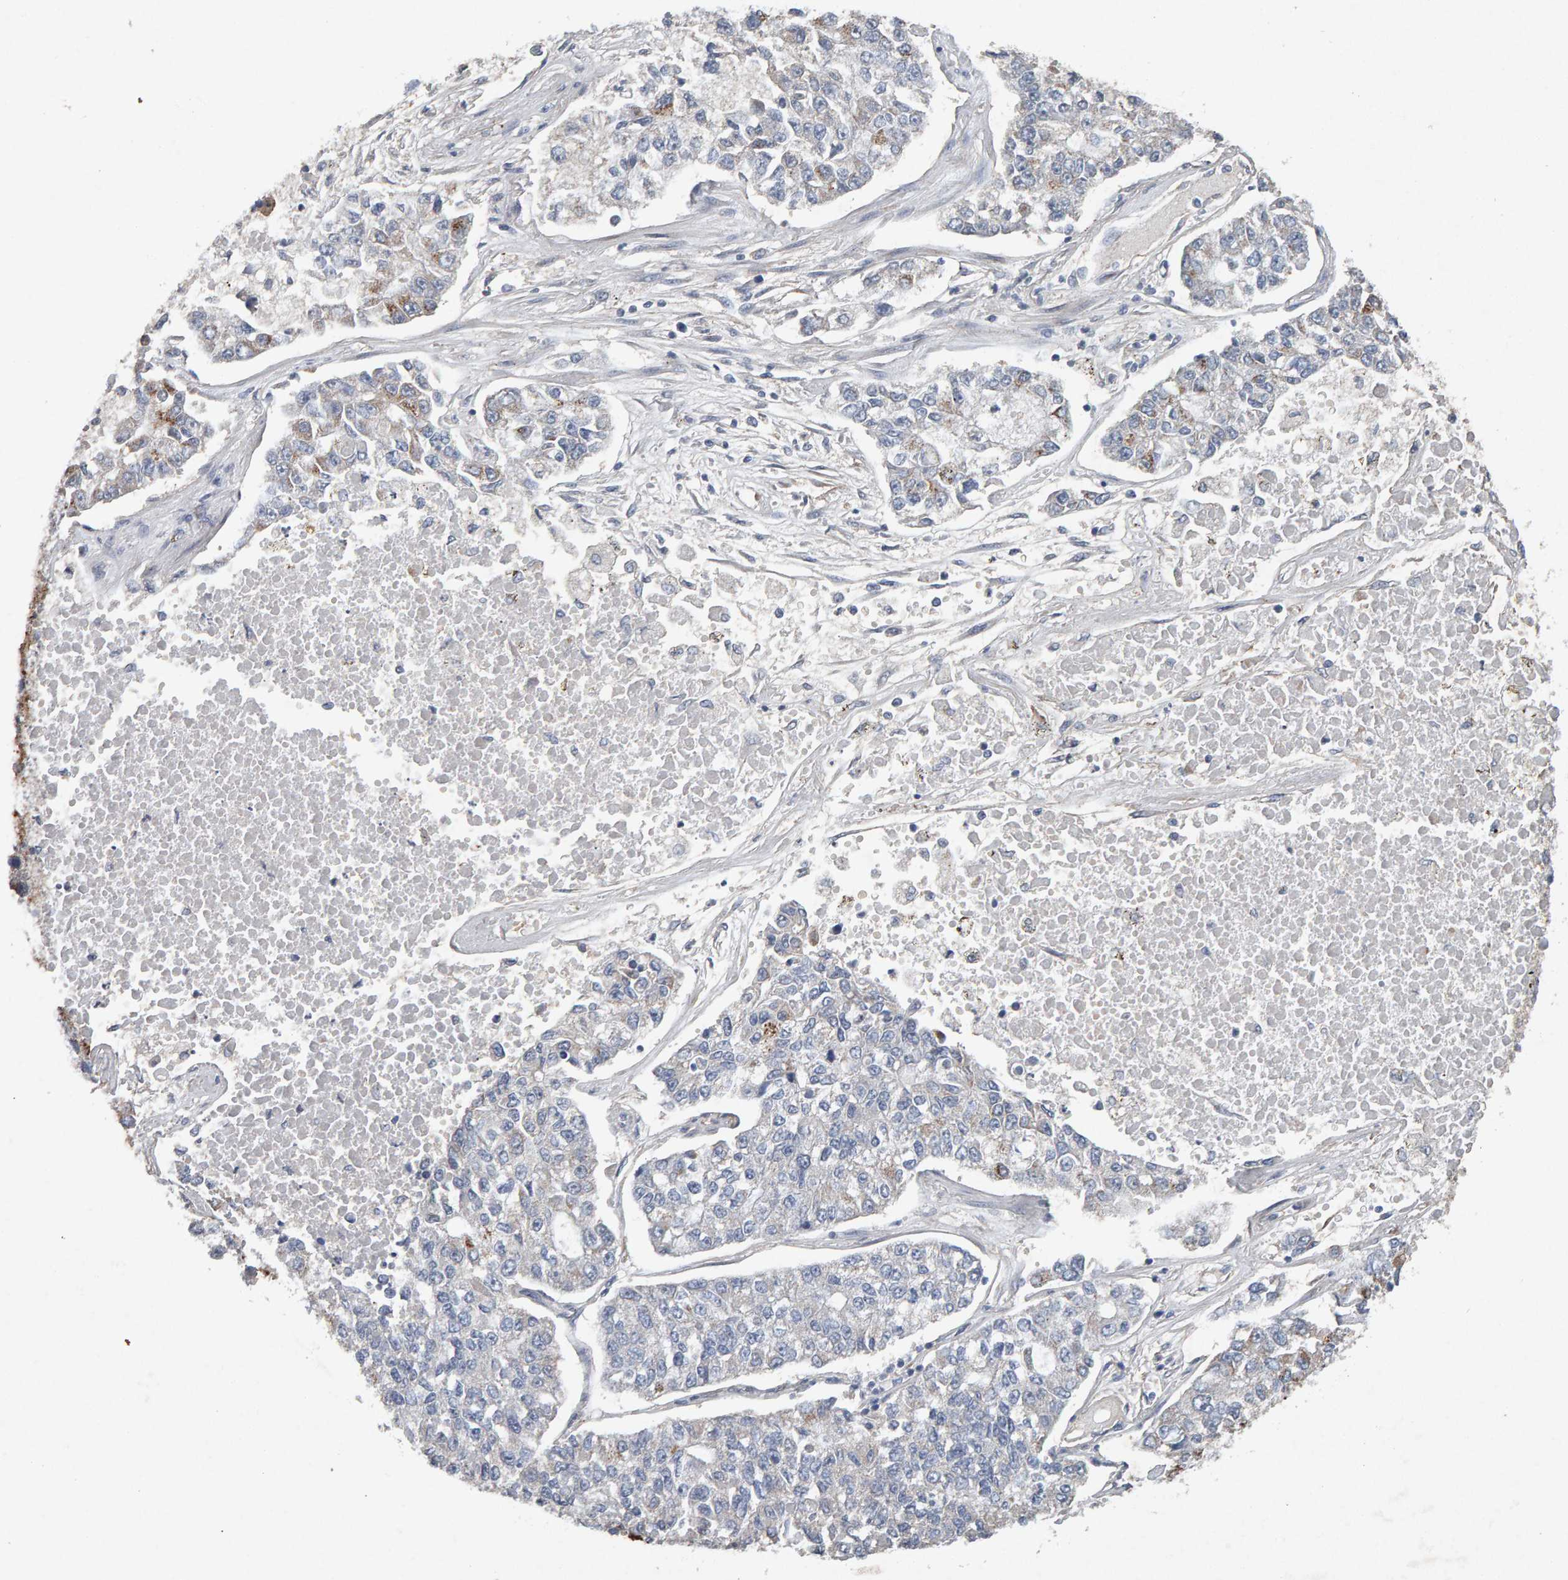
{"staining": {"intensity": "moderate", "quantity": "<25%", "location": "cytoplasmic/membranous"}, "tissue": "lung cancer", "cell_type": "Tumor cells", "image_type": "cancer", "snomed": [{"axis": "morphology", "description": "Adenocarcinoma, NOS"}, {"axis": "topography", "description": "Lung"}], "caption": "Human lung cancer stained with a brown dye shows moderate cytoplasmic/membranous positive staining in about <25% of tumor cells.", "gene": "PTPRM", "patient": {"sex": "male", "age": 49}}